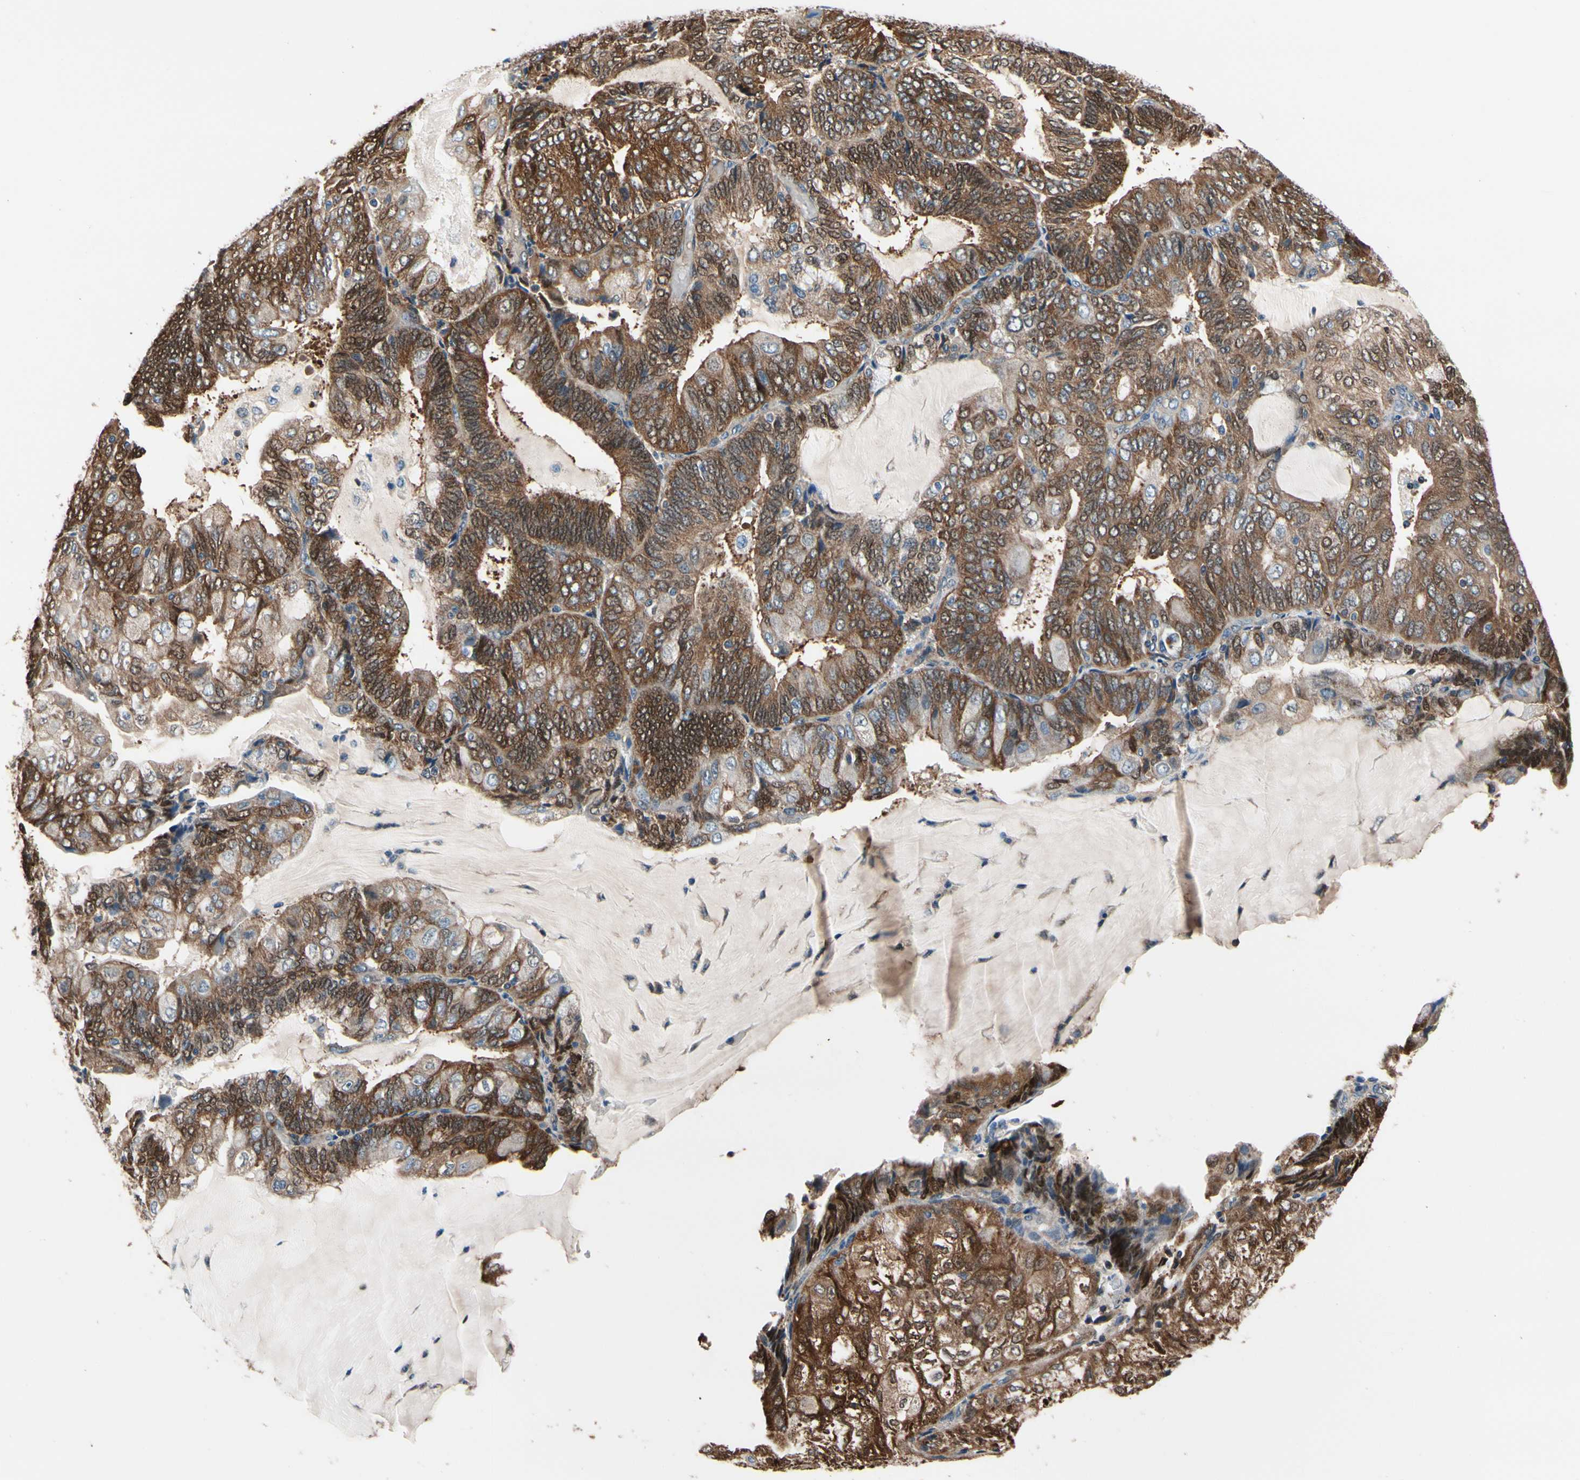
{"staining": {"intensity": "strong", "quantity": ">75%", "location": "cytoplasmic/membranous"}, "tissue": "endometrial cancer", "cell_type": "Tumor cells", "image_type": "cancer", "snomed": [{"axis": "morphology", "description": "Adenocarcinoma, NOS"}, {"axis": "topography", "description": "Endometrium"}], "caption": "Immunohistochemical staining of endometrial cancer demonstrates strong cytoplasmic/membranous protein expression in about >75% of tumor cells. (brown staining indicates protein expression, while blue staining denotes nuclei).", "gene": "PRDX2", "patient": {"sex": "female", "age": 81}}